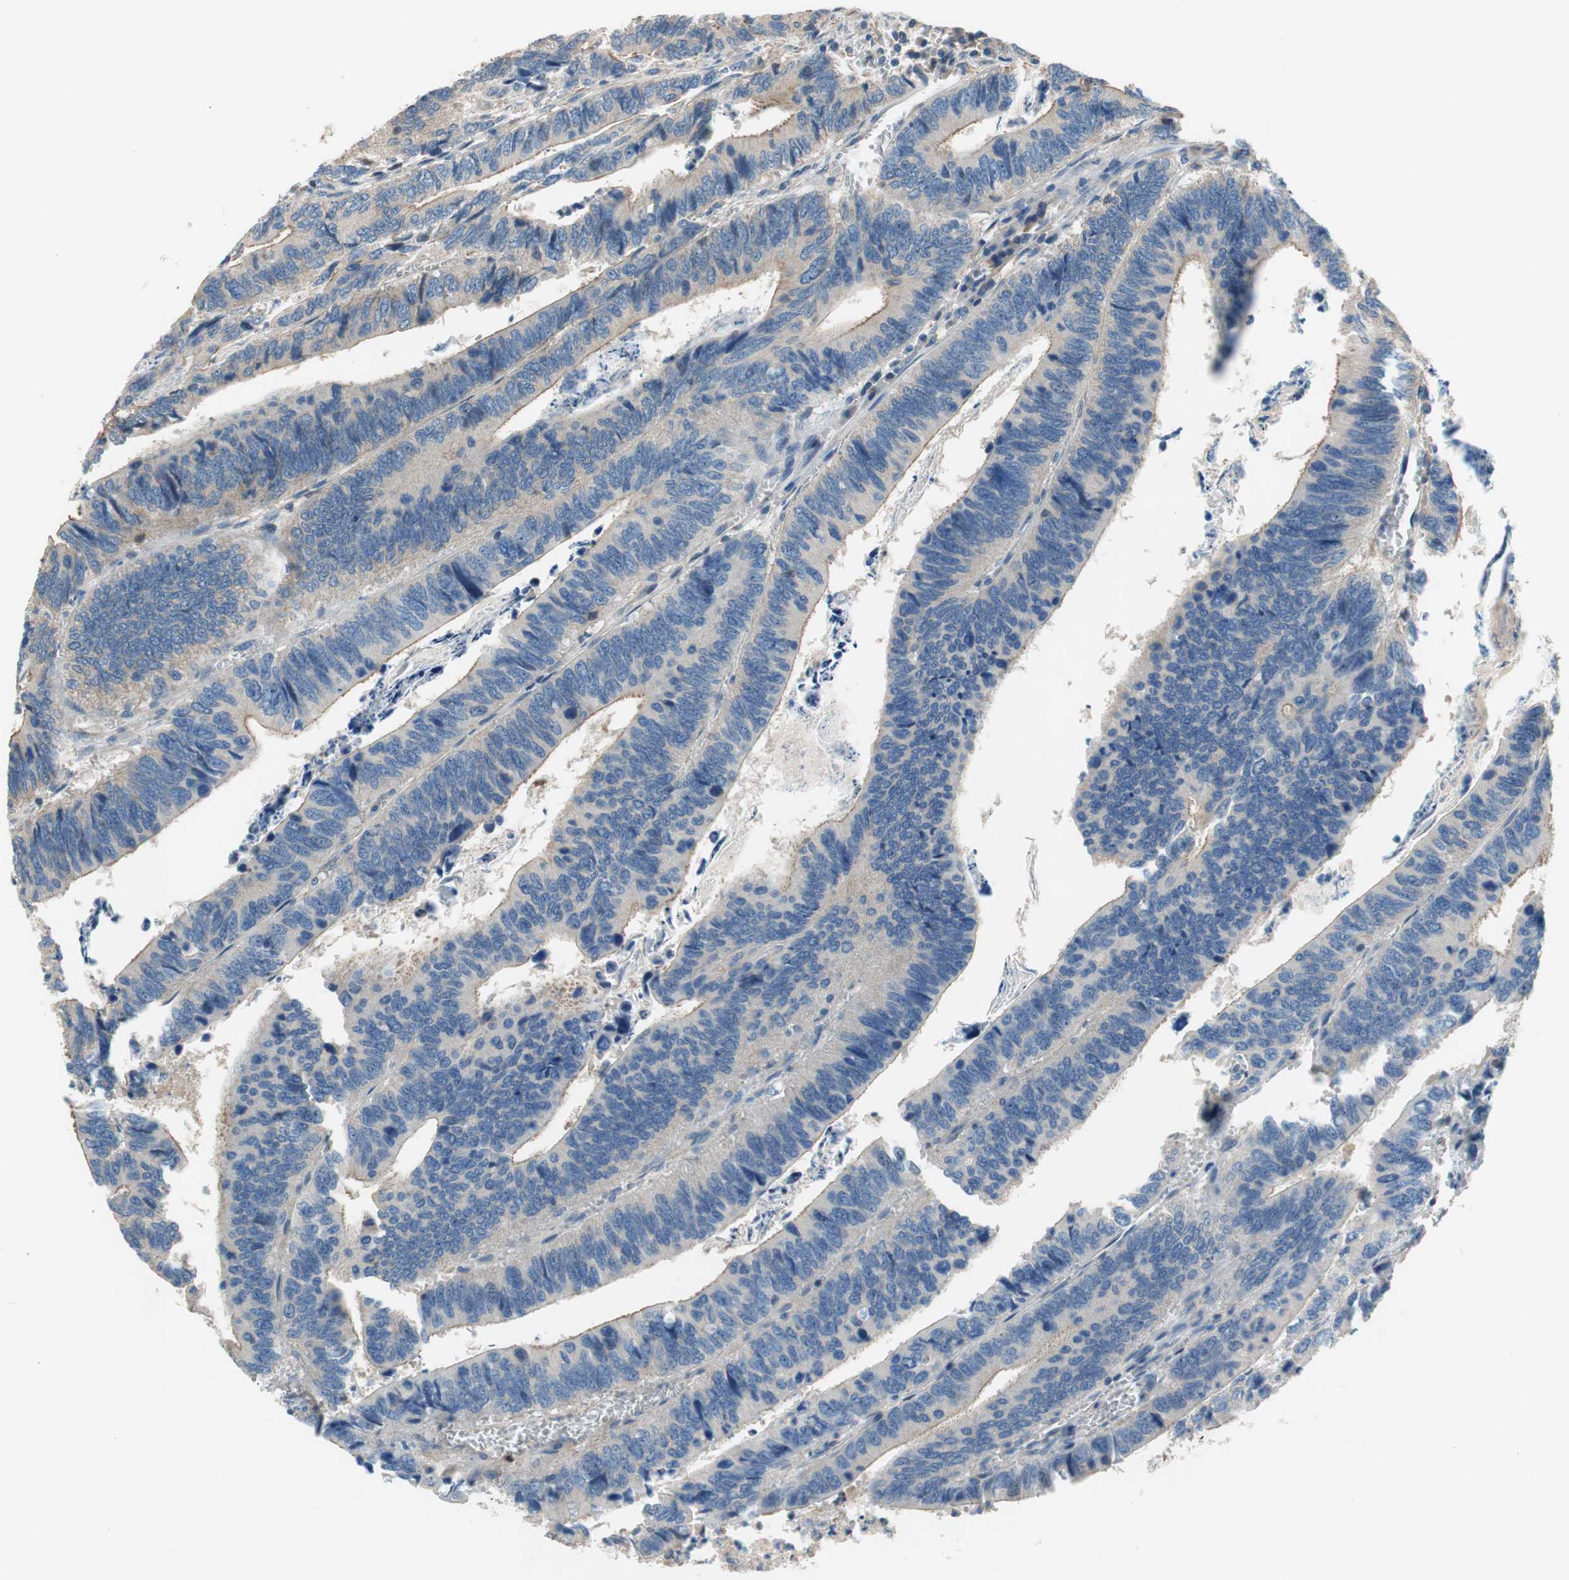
{"staining": {"intensity": "weak", "quantity": ">75%", "location": "cytoplasmic/membranous"}, "tissue": "colorectal cancer", "cell_type": "Tumor cells", "image_type": "cancer", "snomed": [{"axis": "morphology", "description": "Adenocarcinoma, NOS"}, {"axis": "topography", "description": "Colon"}], "caption": "Protein analysis of colorectal cancer tissue reveals weak cytoplasmic/membranous staining in approximately >75% of tumor cells.", "gene": "CALML3", "patient": {"sex": "male", "age": 72}}